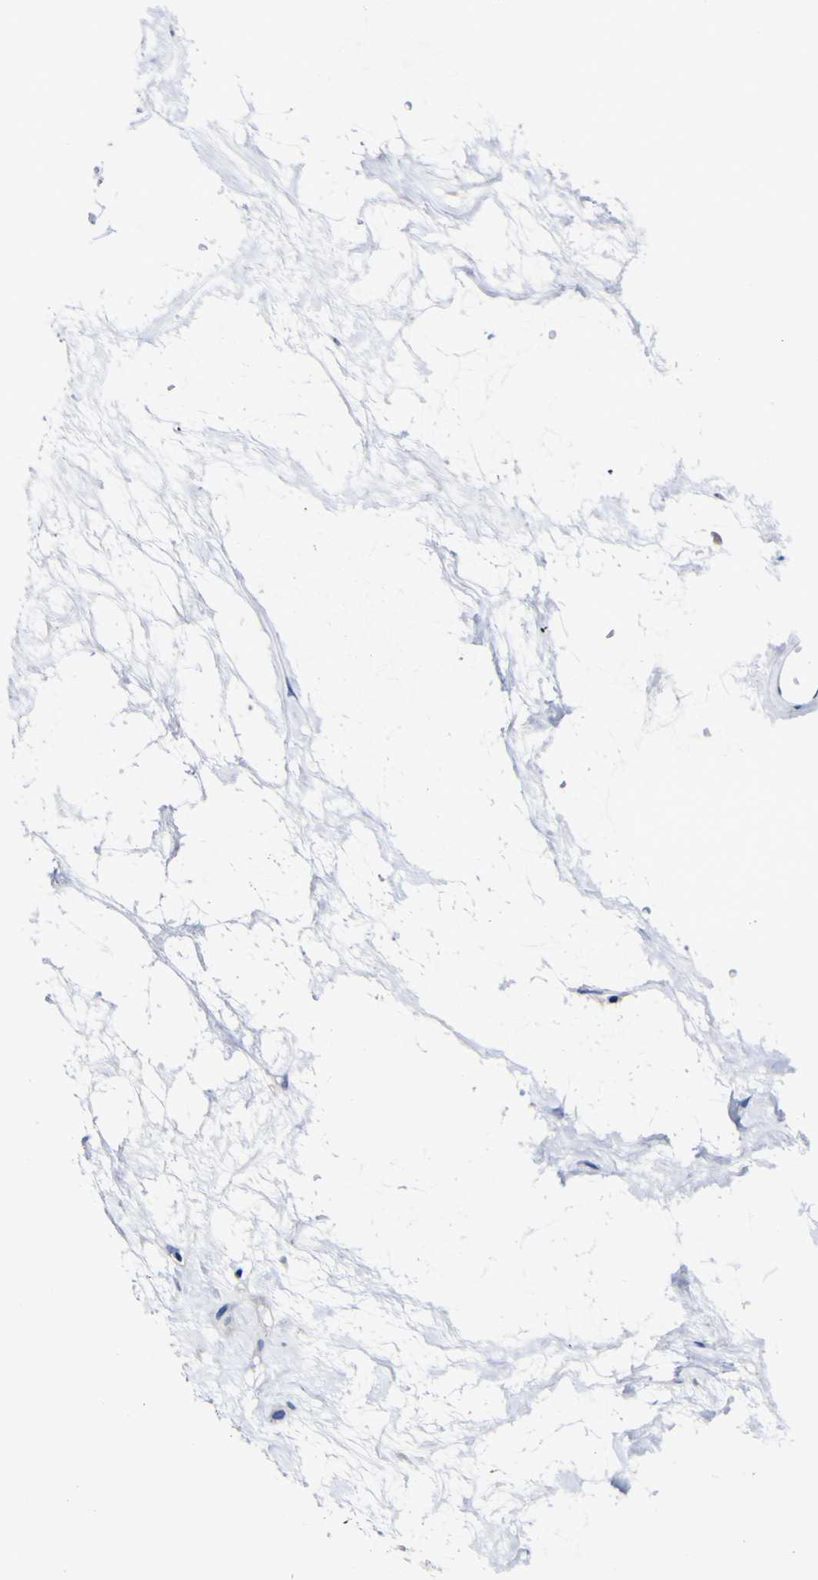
{"staining": {"intensity": "weak", "quantity": ">75%", "location": "cytoplasmic/membranous"}, "tissue": "nasopharynx", "cell_type": "Respiratory epithelial cells", "image_type": "normal", "snomed": [{"axis": "morphology", "description": "Normal tissue, NOS"}, {"axis": "morphology", "description": "Inflammation, NOS"}, {"axis": "topography", "description": "Nasopharynx"}], "caption": "Respiratory epithelial cells display low levels of weak cytoplasmic/membranous expression in approximately >75% of cells in unremarkable nasopharynx. (DAB (3,3'-diaminobenzidine) IHC, brown staining for protein, blue staining for nuclei).", "gene": "CASP6", "patient": {"sex": "male", "age": 48}}